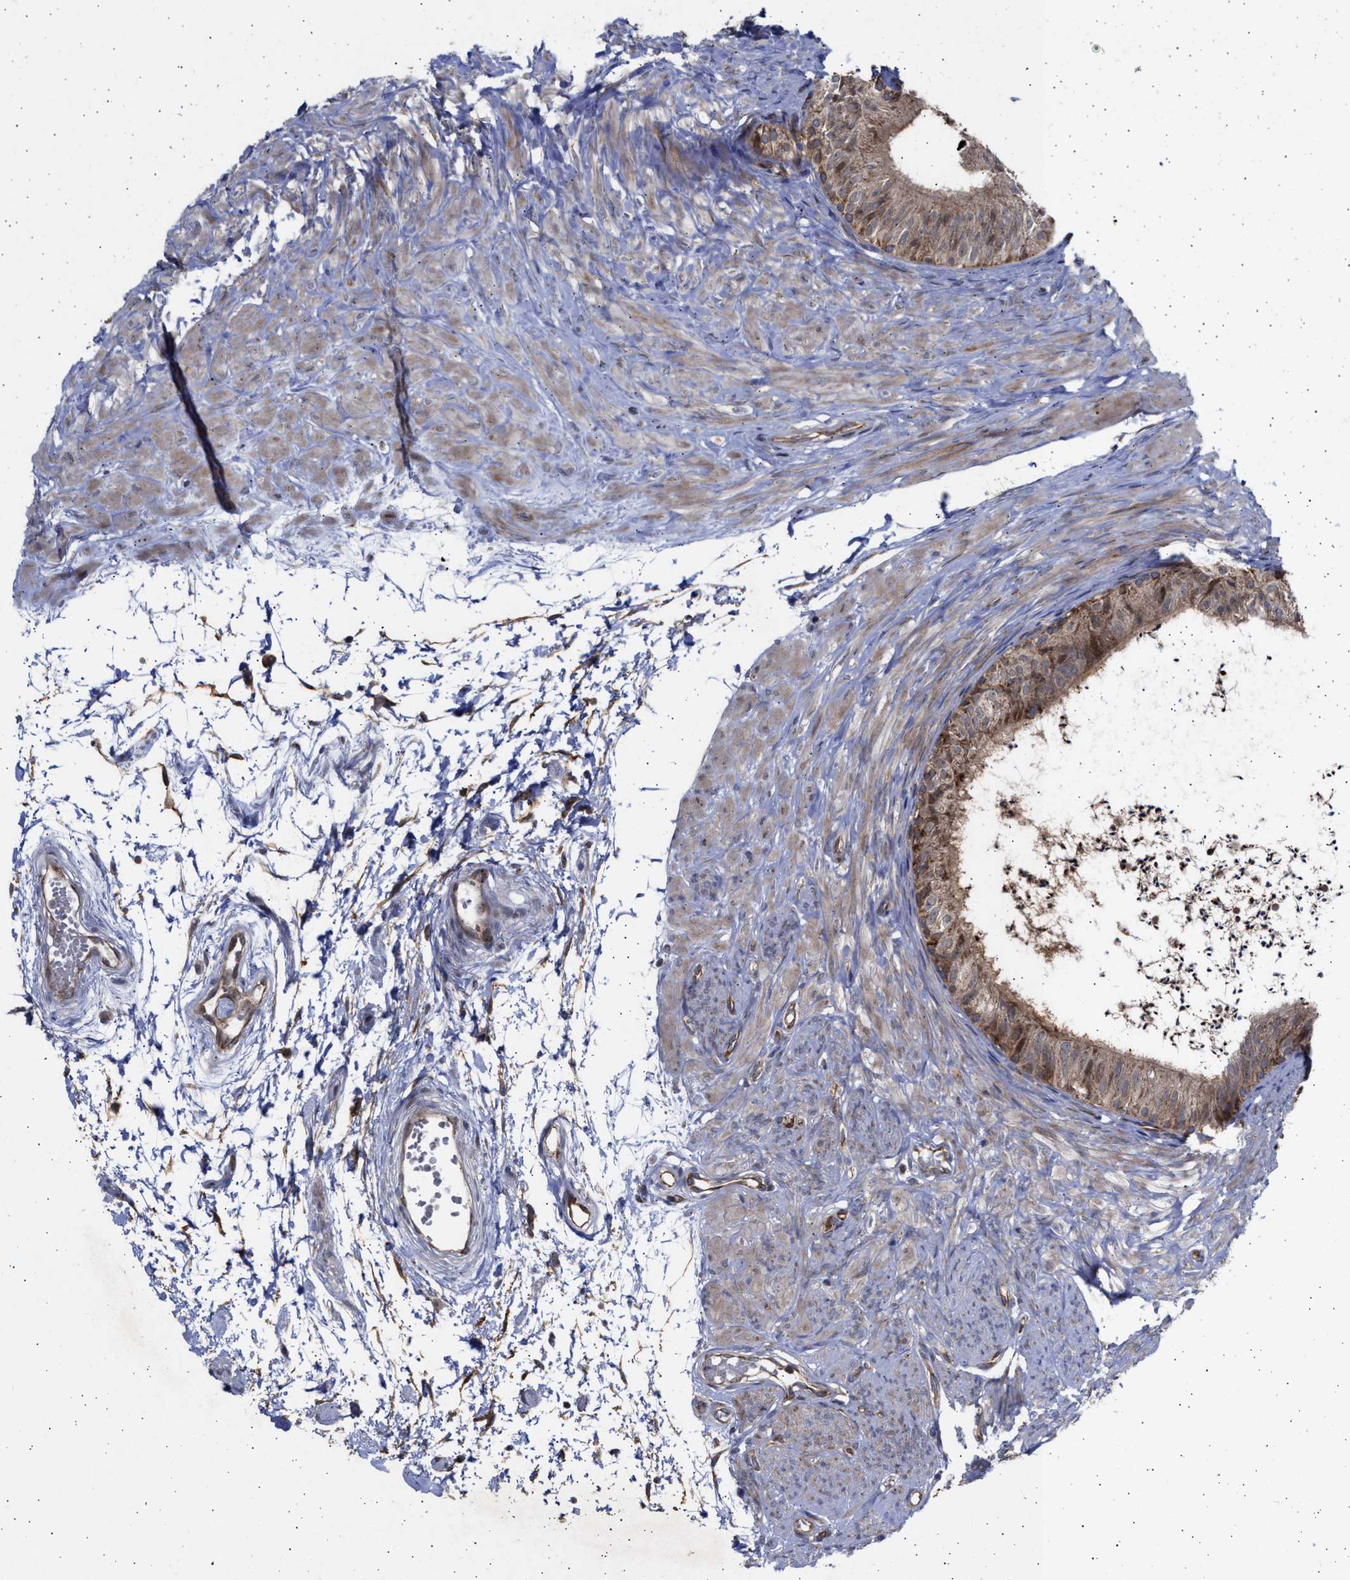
{"staining": {"intensity": "strong", "quantity": ">75%", "location": "cytoplasmic/membranous"}, "tissue": "epididymis", "cell_type": "Glandular cells", "image_type": "normal", "snomed": [{"axis": "morphology", "description": "Normal tissue, NOS"}, {"axis": "topography", "description": "Epididymis"}], "caption": "Glandular cells show strong cytoplasmic/membranous staining in about >75% of cells in unremarkable epididymis.", "gene": "TTC19", "patient": {"sex": "male", "age": 56}}